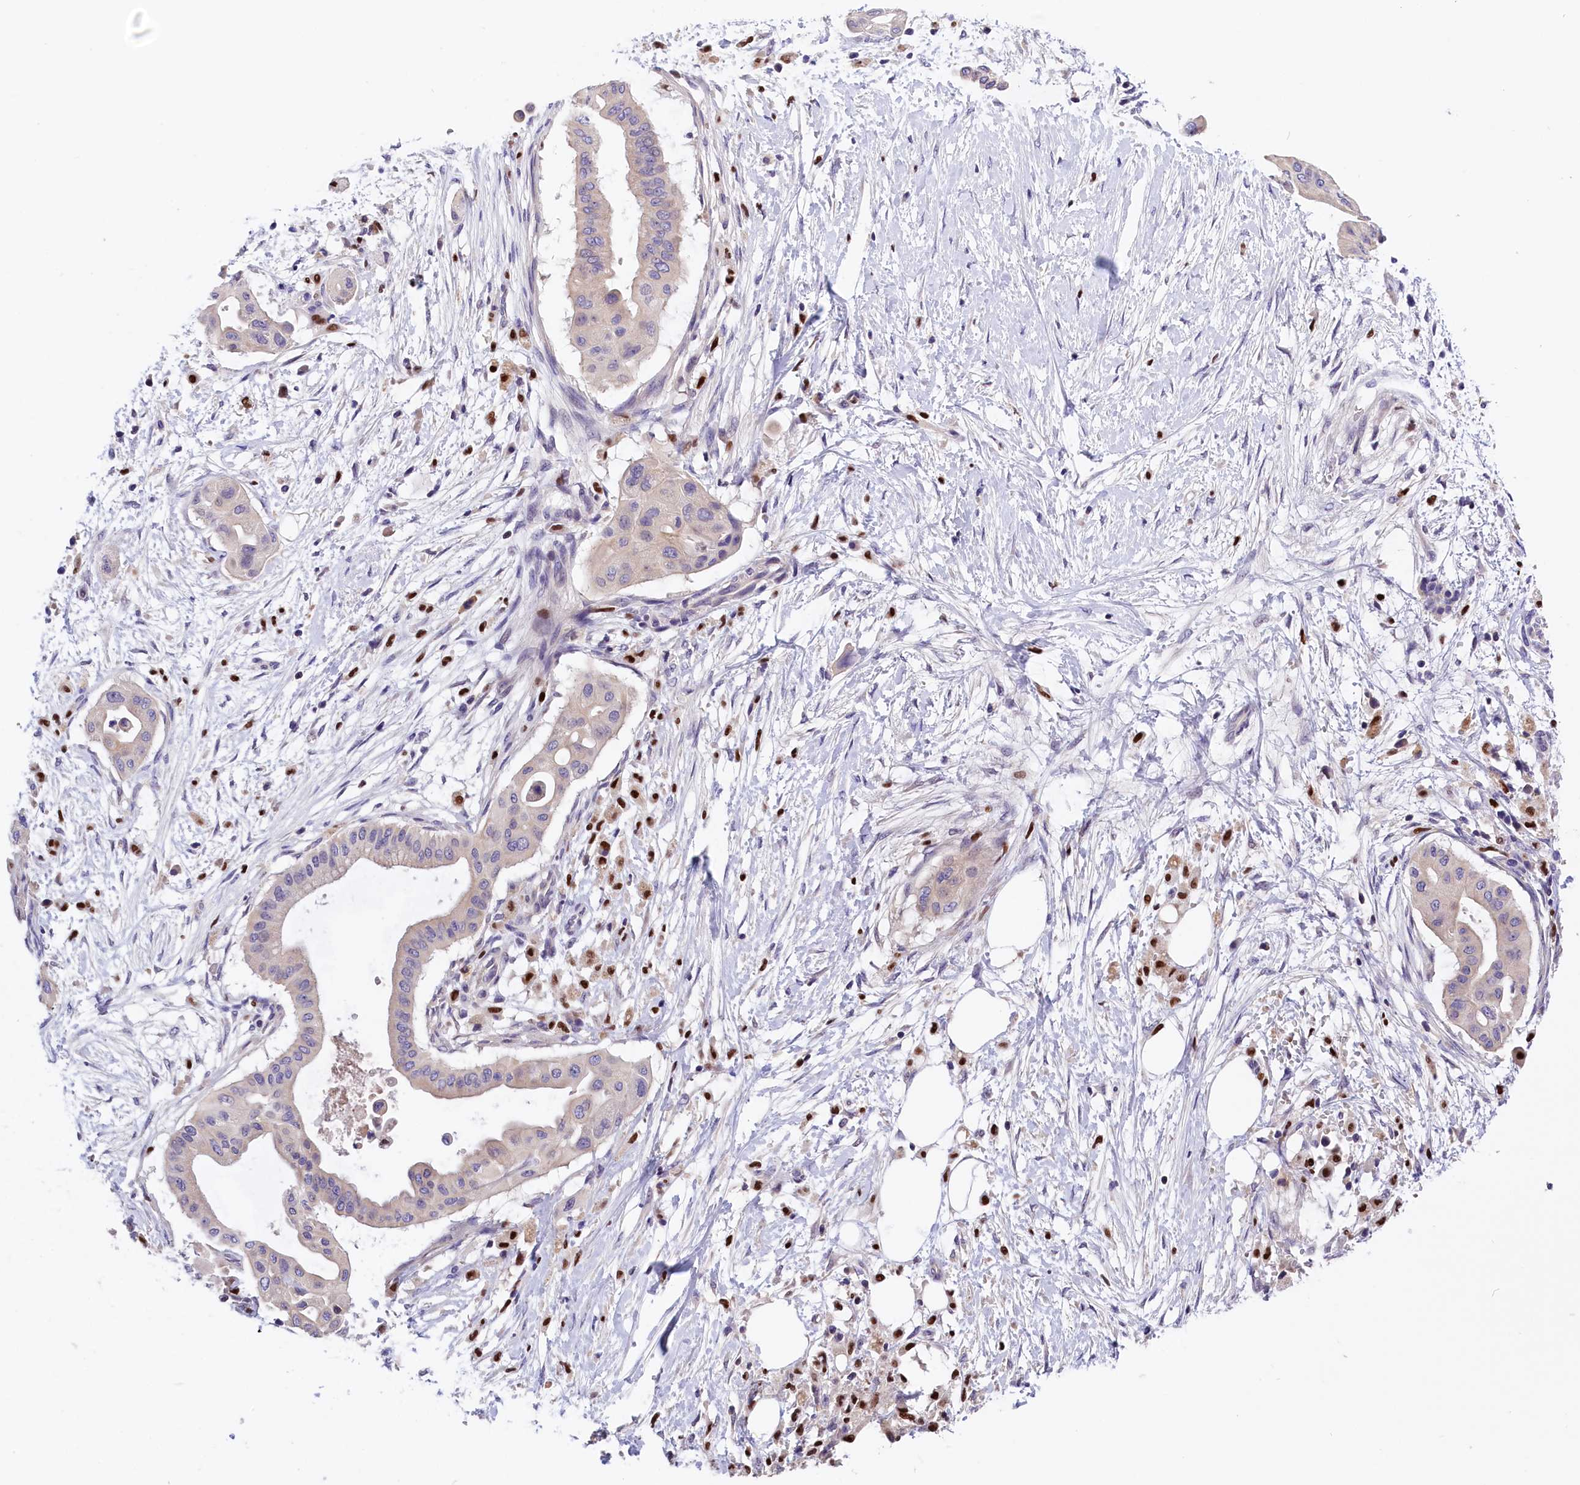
{"staining": {"intensity": "negative", "quantity": "none", "location": "none"}, "tissue": "pancreatic cancer", "cell_type": "Tumor cells", "image_type": "cancer", "snomed": [{"axis": "morphology", "description": "Adenocarcinoma, NOS"}, {"axis": "topography", "description": "Pancreas"}], "caption": "Immunohistochemistry image of neoplastic tissue: human adenocarcinoma (pancreatic) stained with DAB (3,3'-diaminobenzidine) exhibits no significant protein positivity in tumor cells.", "gene": "BTBD9", "patient": {"sex": "male", "age": 68}}